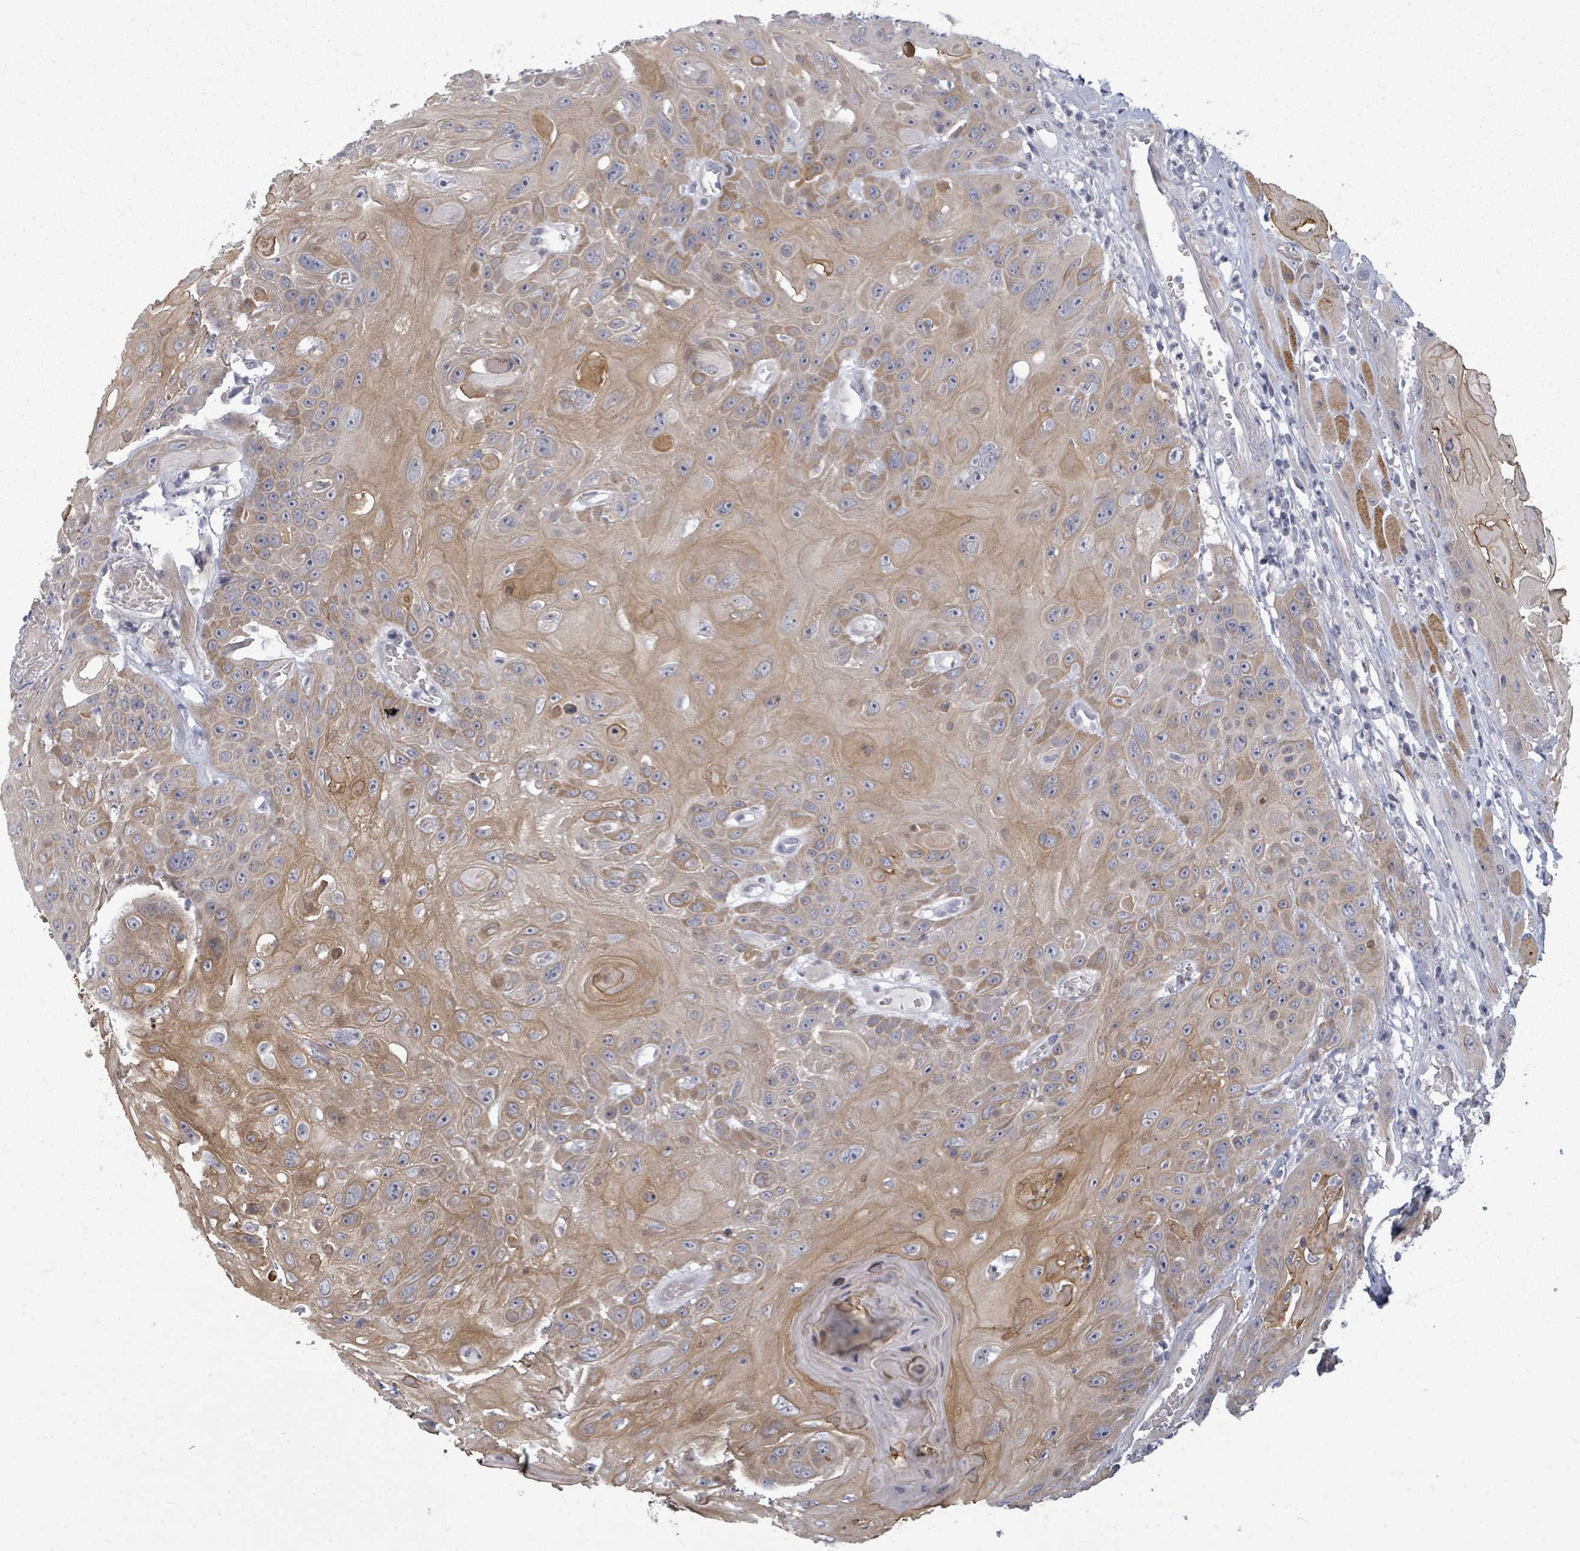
{"staining": {"intensity": "moderate", "quantity": "25%-75%", "location": "cytoplasmic/membranous"}, "tissue": "head and neck cancer", "cell_type": "Tumor cells", "image_type": "cancer", "snomed": [{"axis": "morphology", "description": "Squamous cell carcinoma, NOS"}, {"axis": "topography", "description": "Head-Neck"}], "caption": "DAB (3,3'-diaminobenzidine) immunohistochemical staining of human squamous cell carcinoma (head and neck) exhibits moderate cytoplasmic/membranous protein staining in approximately 25%-75% of tumor cells.", "gene": "PTPN20", "patient": {"sex": "female", "age": 59}}